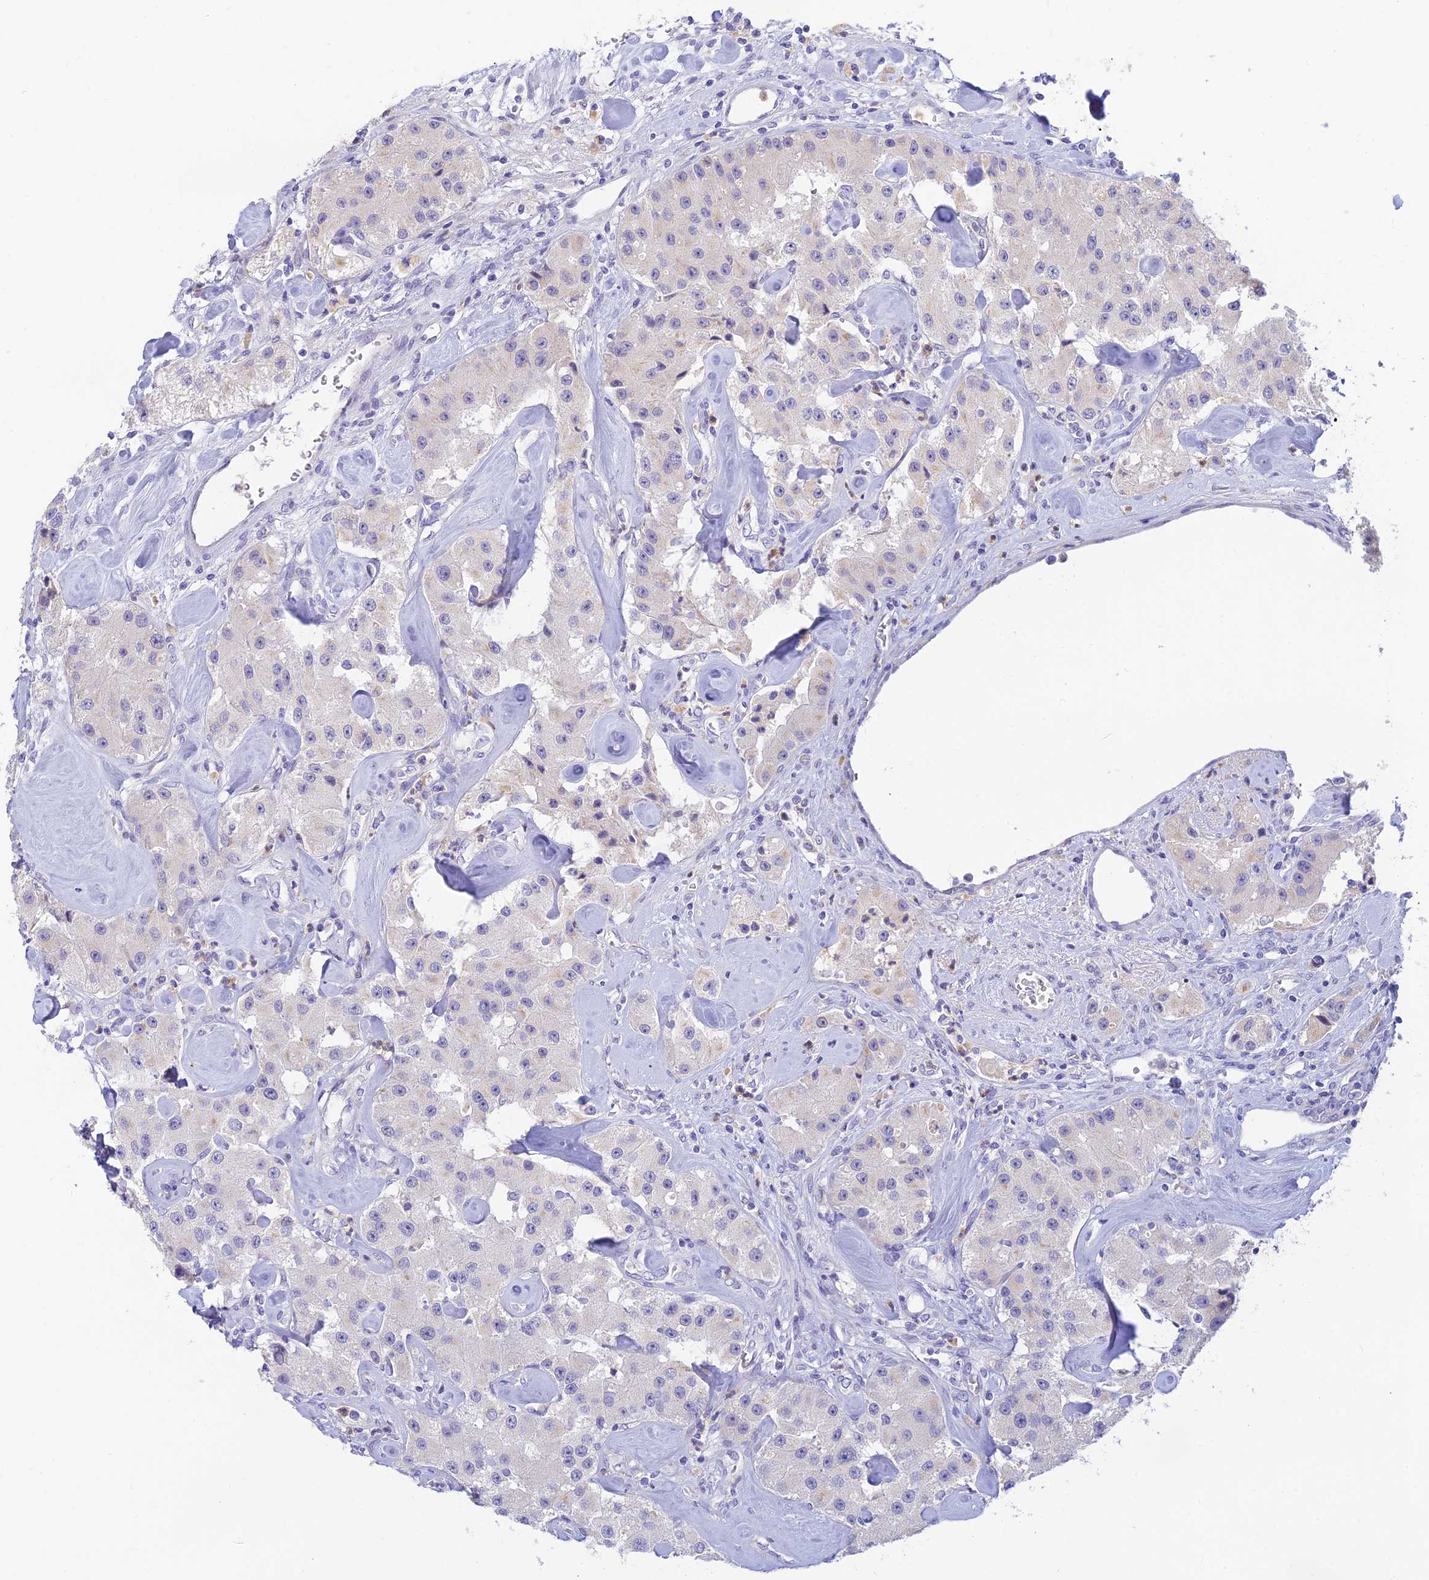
{"staining": {"intensity": "negative", "quantity": "none", "location": "none"}, "tissue": "carcinoid", "cell_type": "Tumor cells", "image_type": "cancer", "snomed": [{"axis": "morphology", "description": "Carcinoid, malignant, NOS"}, {"axis": "topography", "description": "Pancreas"}], "caption": "Immunohistochemistry histopathology image of neoplastic tissue: human malignant carcinoid stained with DAB exhibits no significant protein expression in tumor cells.", "gene": "INTS13", "patient": {"sex": "male", "age": 41}}